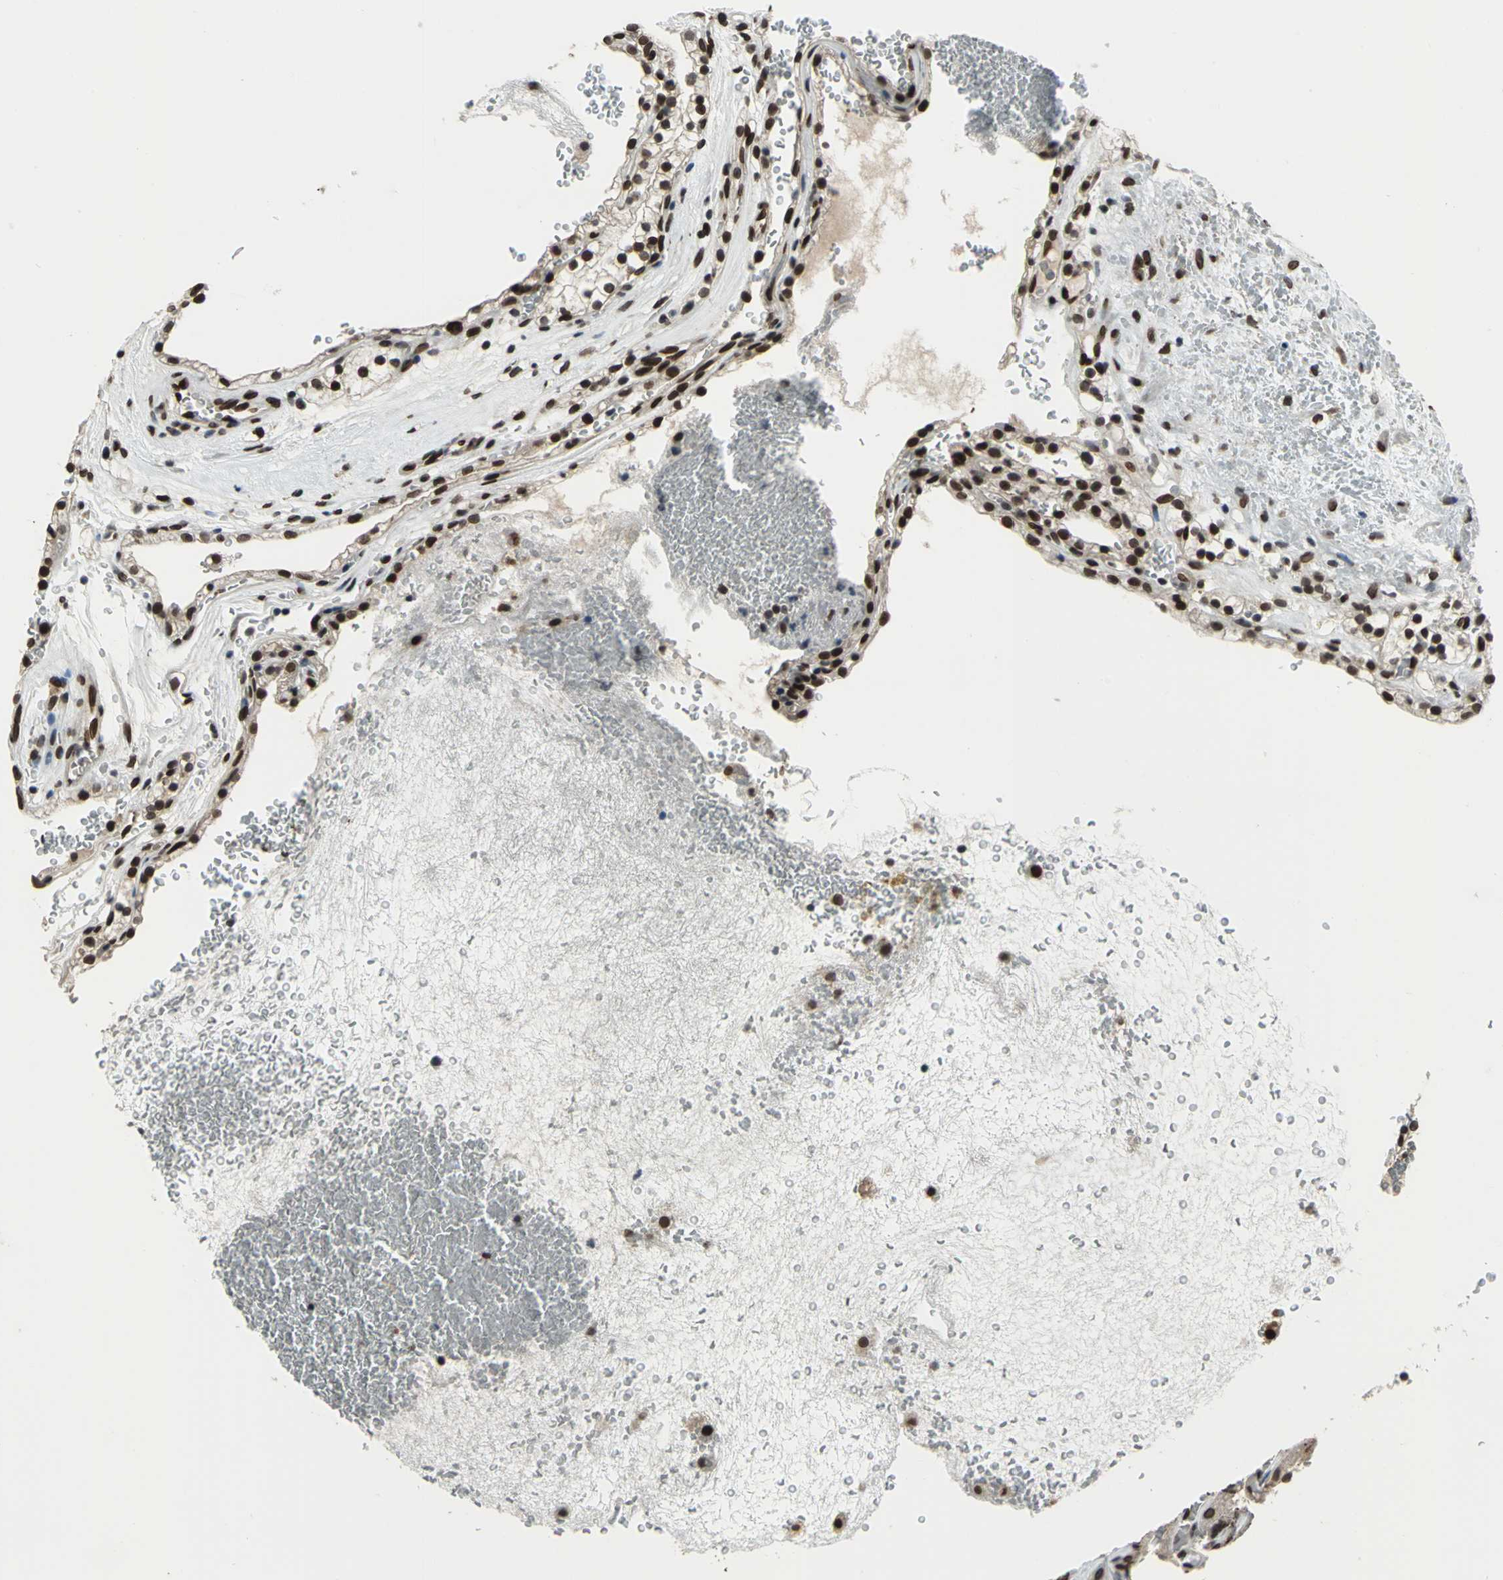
{"staining": {"intensity": "strong", "quantity": ">75%", "location": "nuclear"}, "tissue": "renal cancer", "cell_type": "Tumor cells", "image_type": "cancer", "snomed": [{"axis": "morphology", "description": "Adenocarcinoma, NOS"}, {"axis": "topography", "description": "Kidney"}], "caption": "Protein positivity by immunohistochemistry reveals strong nuclear positivity in approximately >75% of tumor cells in renal adenocarcinoma. Immunohistochemistry (ihc) stains the protein of interest in brown and the nuclei are stained blue.", "gene": "ISY1", "patient": {"sex": "female", "age": 41}}